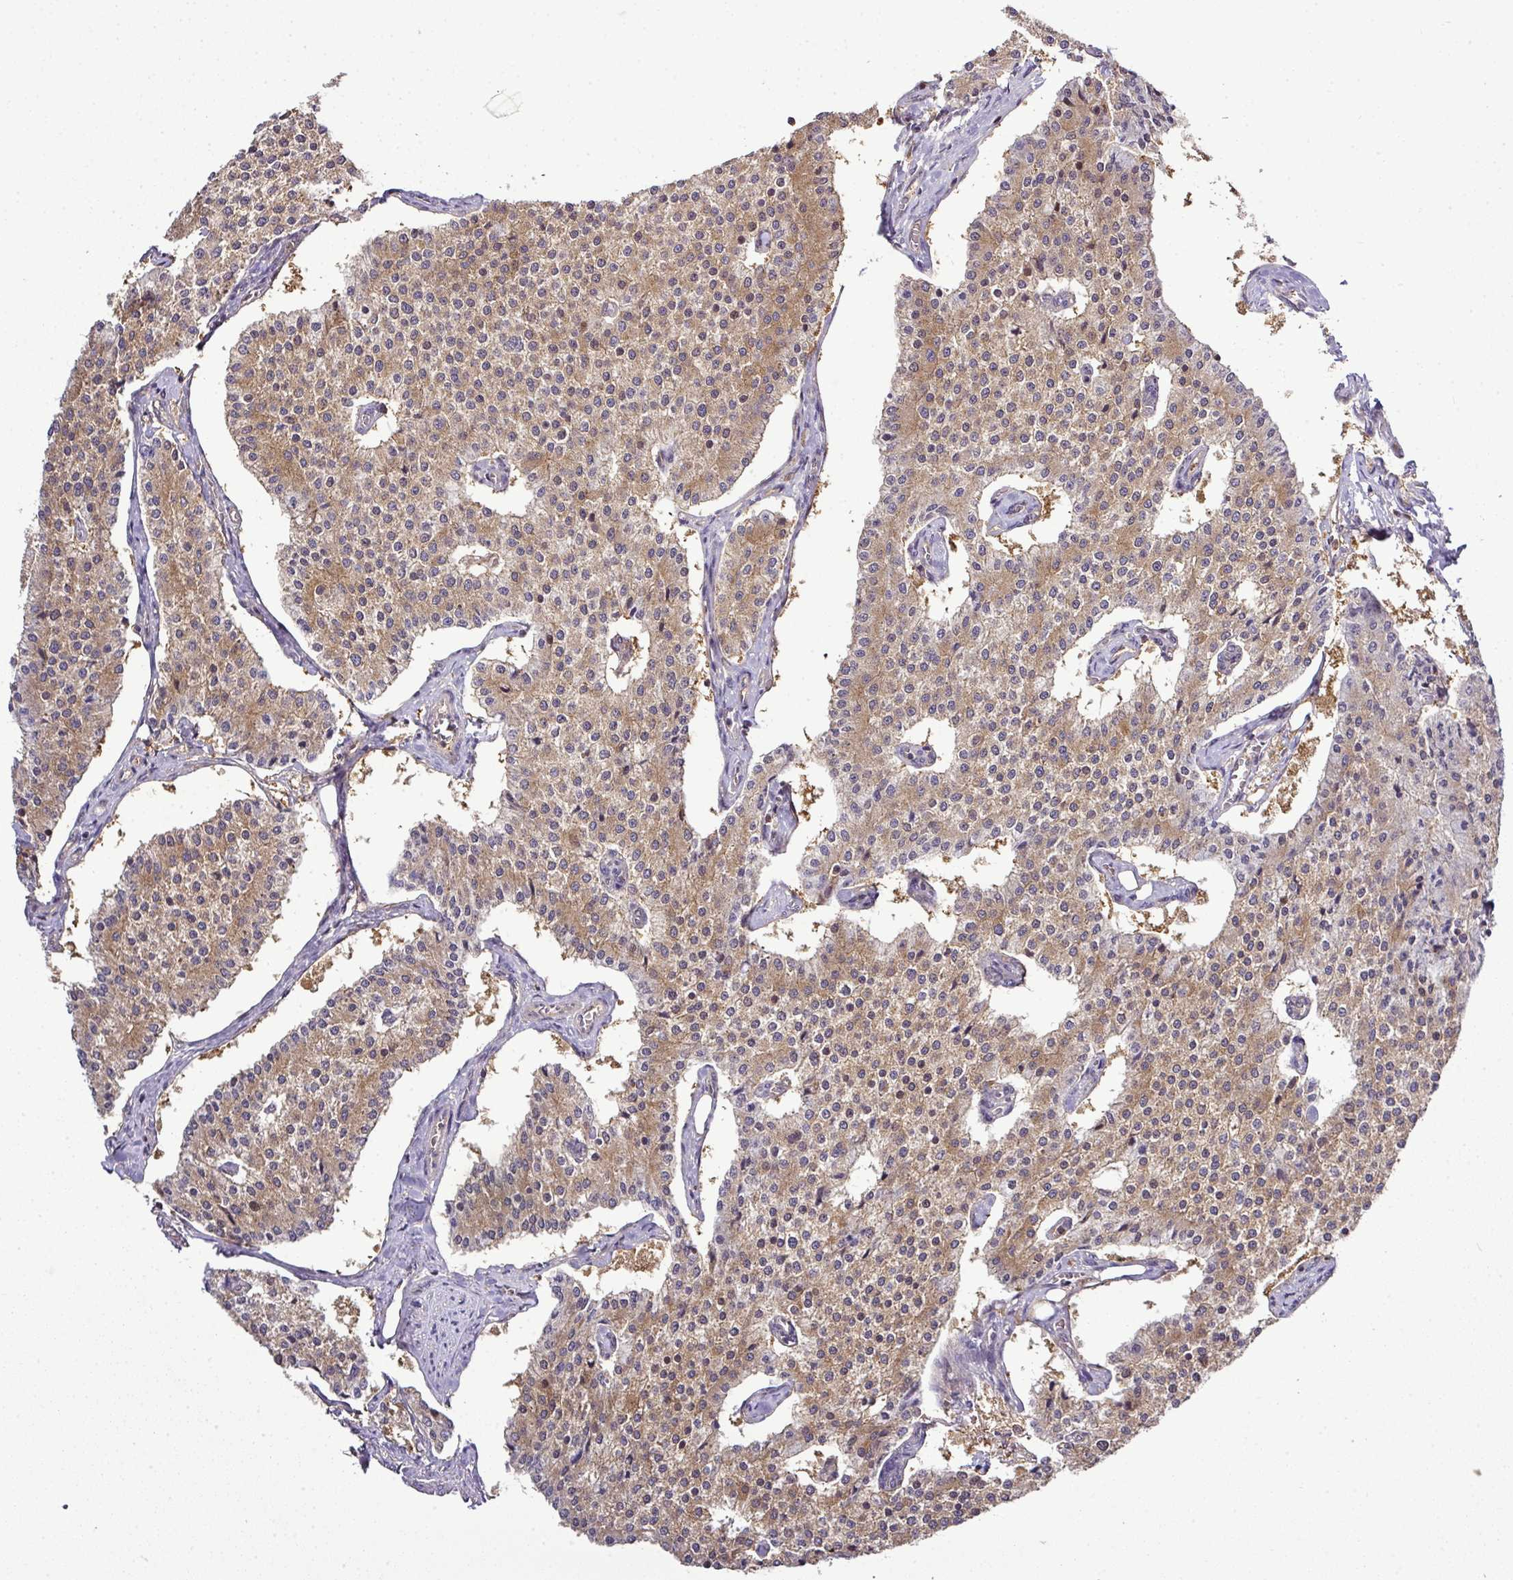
{"staining": {"intensity": "moderate", "quantity": ">75%", "location": "cytoplasmic/membranous"}, "tissue": "carcinoid", "cell_type": "Tumor cells", "image_type": "cancer", "snomed": [{"axis": "morphology", "description": "Carcinoid, malignant, NOS"}, {"axis": "topography", "description": "Colon"}], "caption": "Carcinoid (malignant) stained for a protein demonstrates moderate cytoplasmic/membranous positivity in tumor cells.", "gene": "TMEM107", "patient": {"sex": "female", "age": 52}}